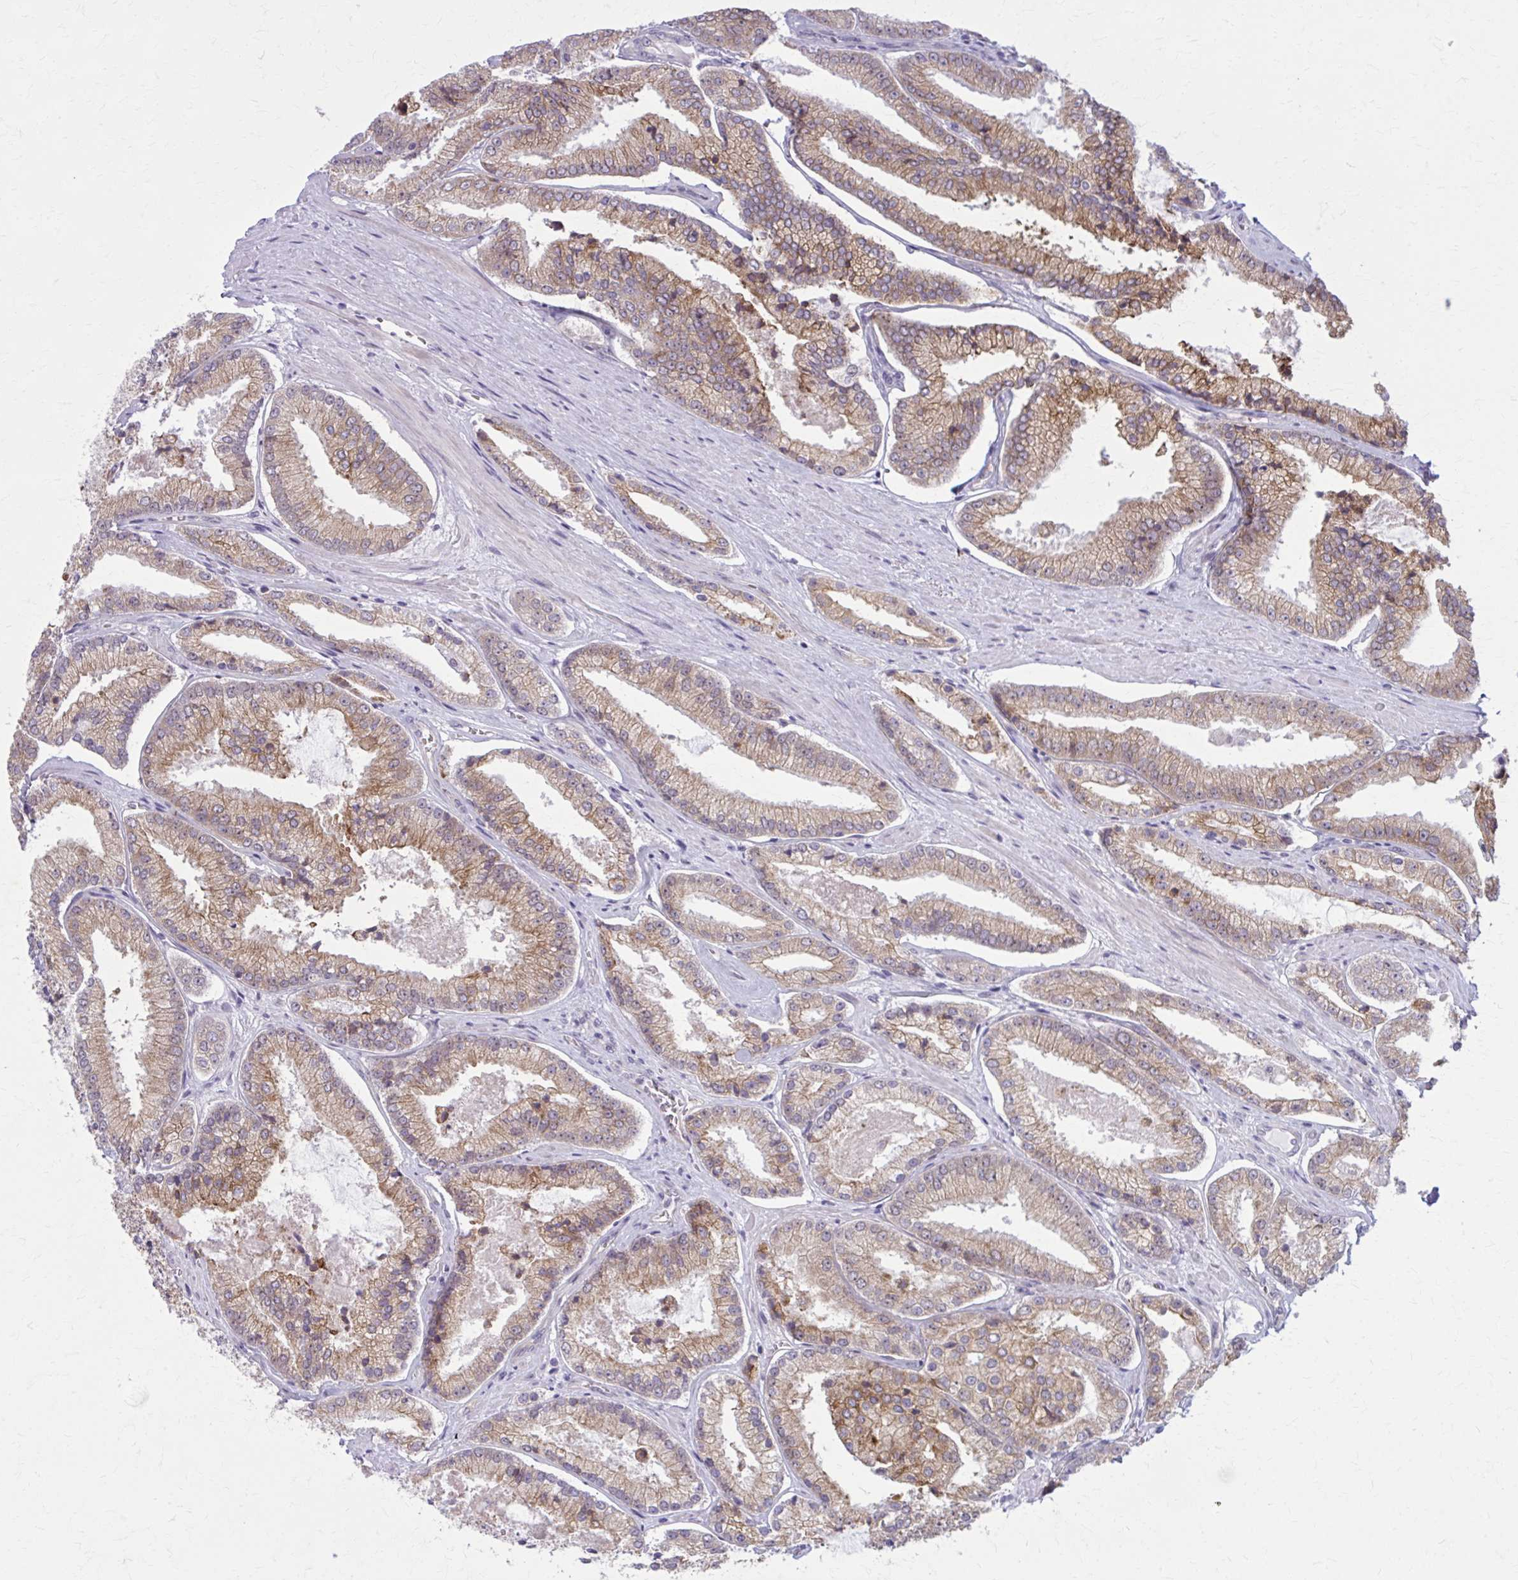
{"staining": {"intensity": "moderate", "quantity": ">75%", "location": "cytoplasmic/membranous"}, "tissue": "prostate cancer", "cell_type": "Tumor cells", "image_type": "cancer", "snomed": [{"axis": "morphology", "description": "Adenocarcinoma, High grade"}, {"axis": "topography", "description": "Prostate"}], "caption": "High-grade adenocarcinoma (prostate) stained with IHC demonstrates moderate cytoplasmic/membranous expression in approximately >75% of tumor cells.", "gene": "NUMBL", "patient": {"sex": "male", "age": 73}}